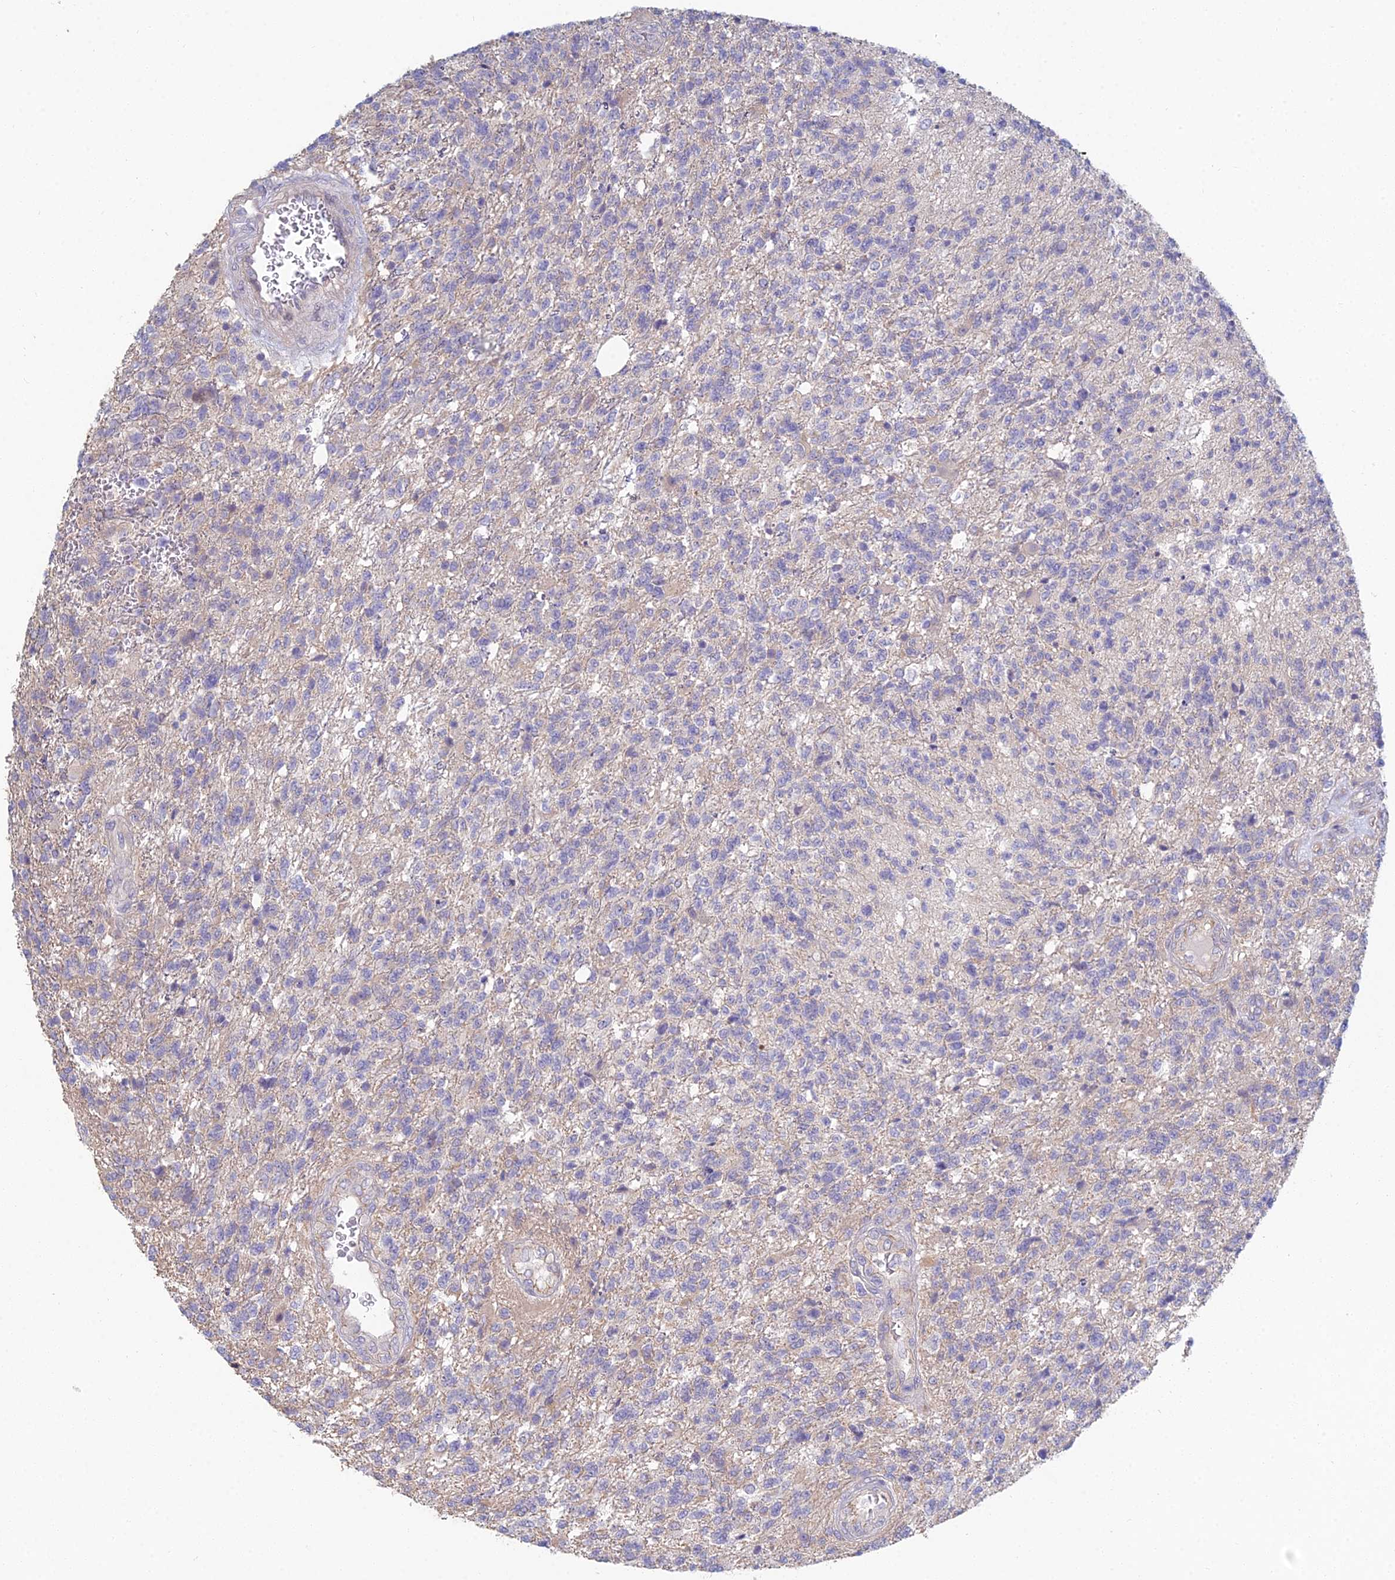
{"staining": {"intensity": "negative", "quantity": "none", "location": "none"}, "tissue": "glioma", "cell_type": "Tumor cells", "image_type": "cancer", "snomed": [{"axis": "morphology", "description": "Glioma, malignant, High grade"}, {"axis": "topography", "description": "Brain"}], "caption": "This is a micrograph of IHC staining of glioma, which shows no expression in tumor cells.", "gene": "METTL26", "patient": {"sex": "male", "age": 56}}